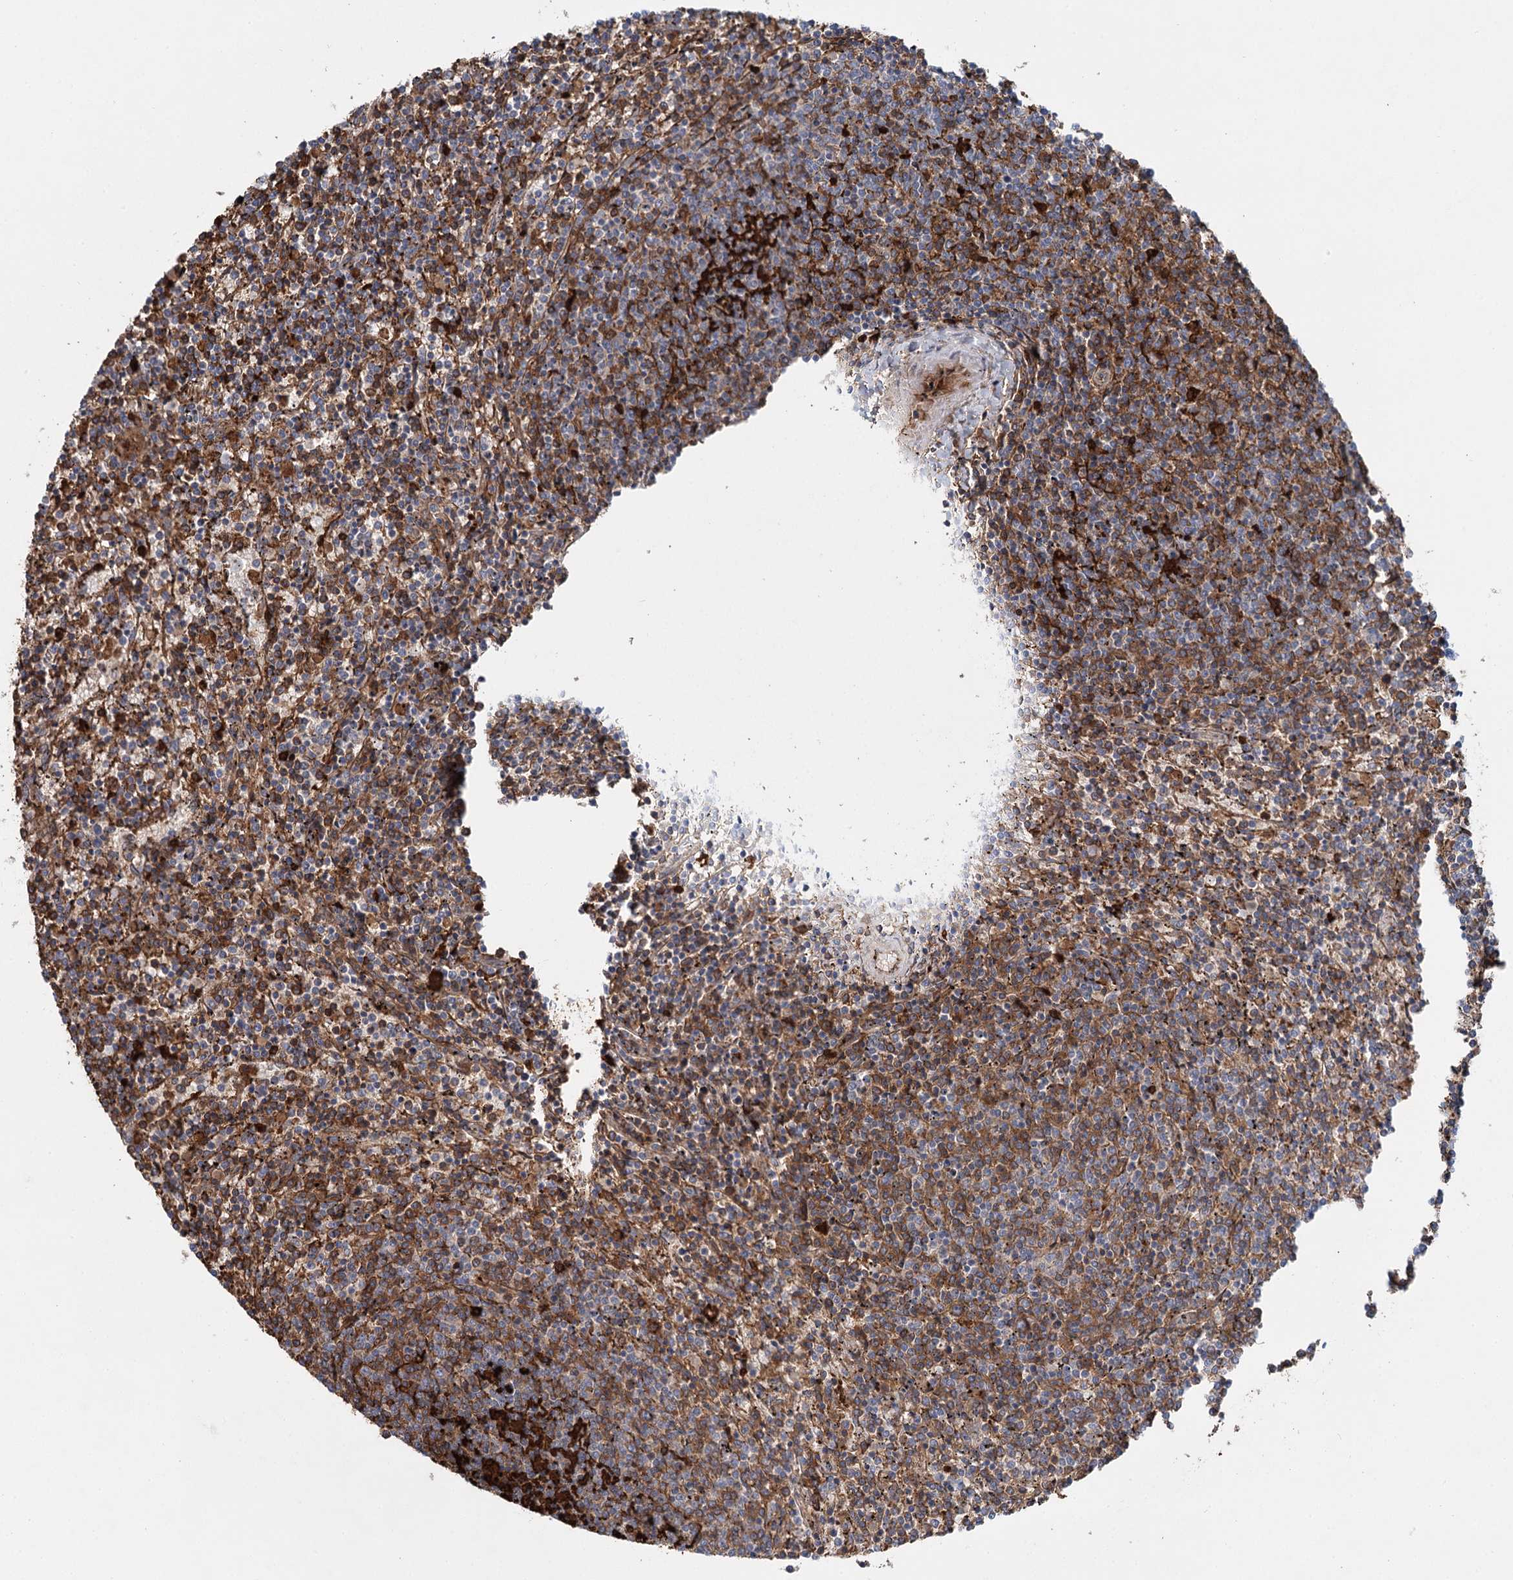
{"staining": {"intensity": "moderate", "quantity": ">75%", "location": "cytoplasmic/membranous"}, "tissue": "lymphoma", "cell_type": "Tumor cells", "image_type": "cancer", "snomed": [{"axis": "morphology", "description": "Malignant lymphoma, non-Hodgkin's type, Low grade"}, {"axis": "topography", "description": "Spleen"}], "caption": "Immunohistochemical staining of lymphoma shows moderate cytoplasmic/membranous protein staining in approximately >75% of tumor cells.", "gene": "ALKBH8", "patient": {"sex": "female", "age": 50}}